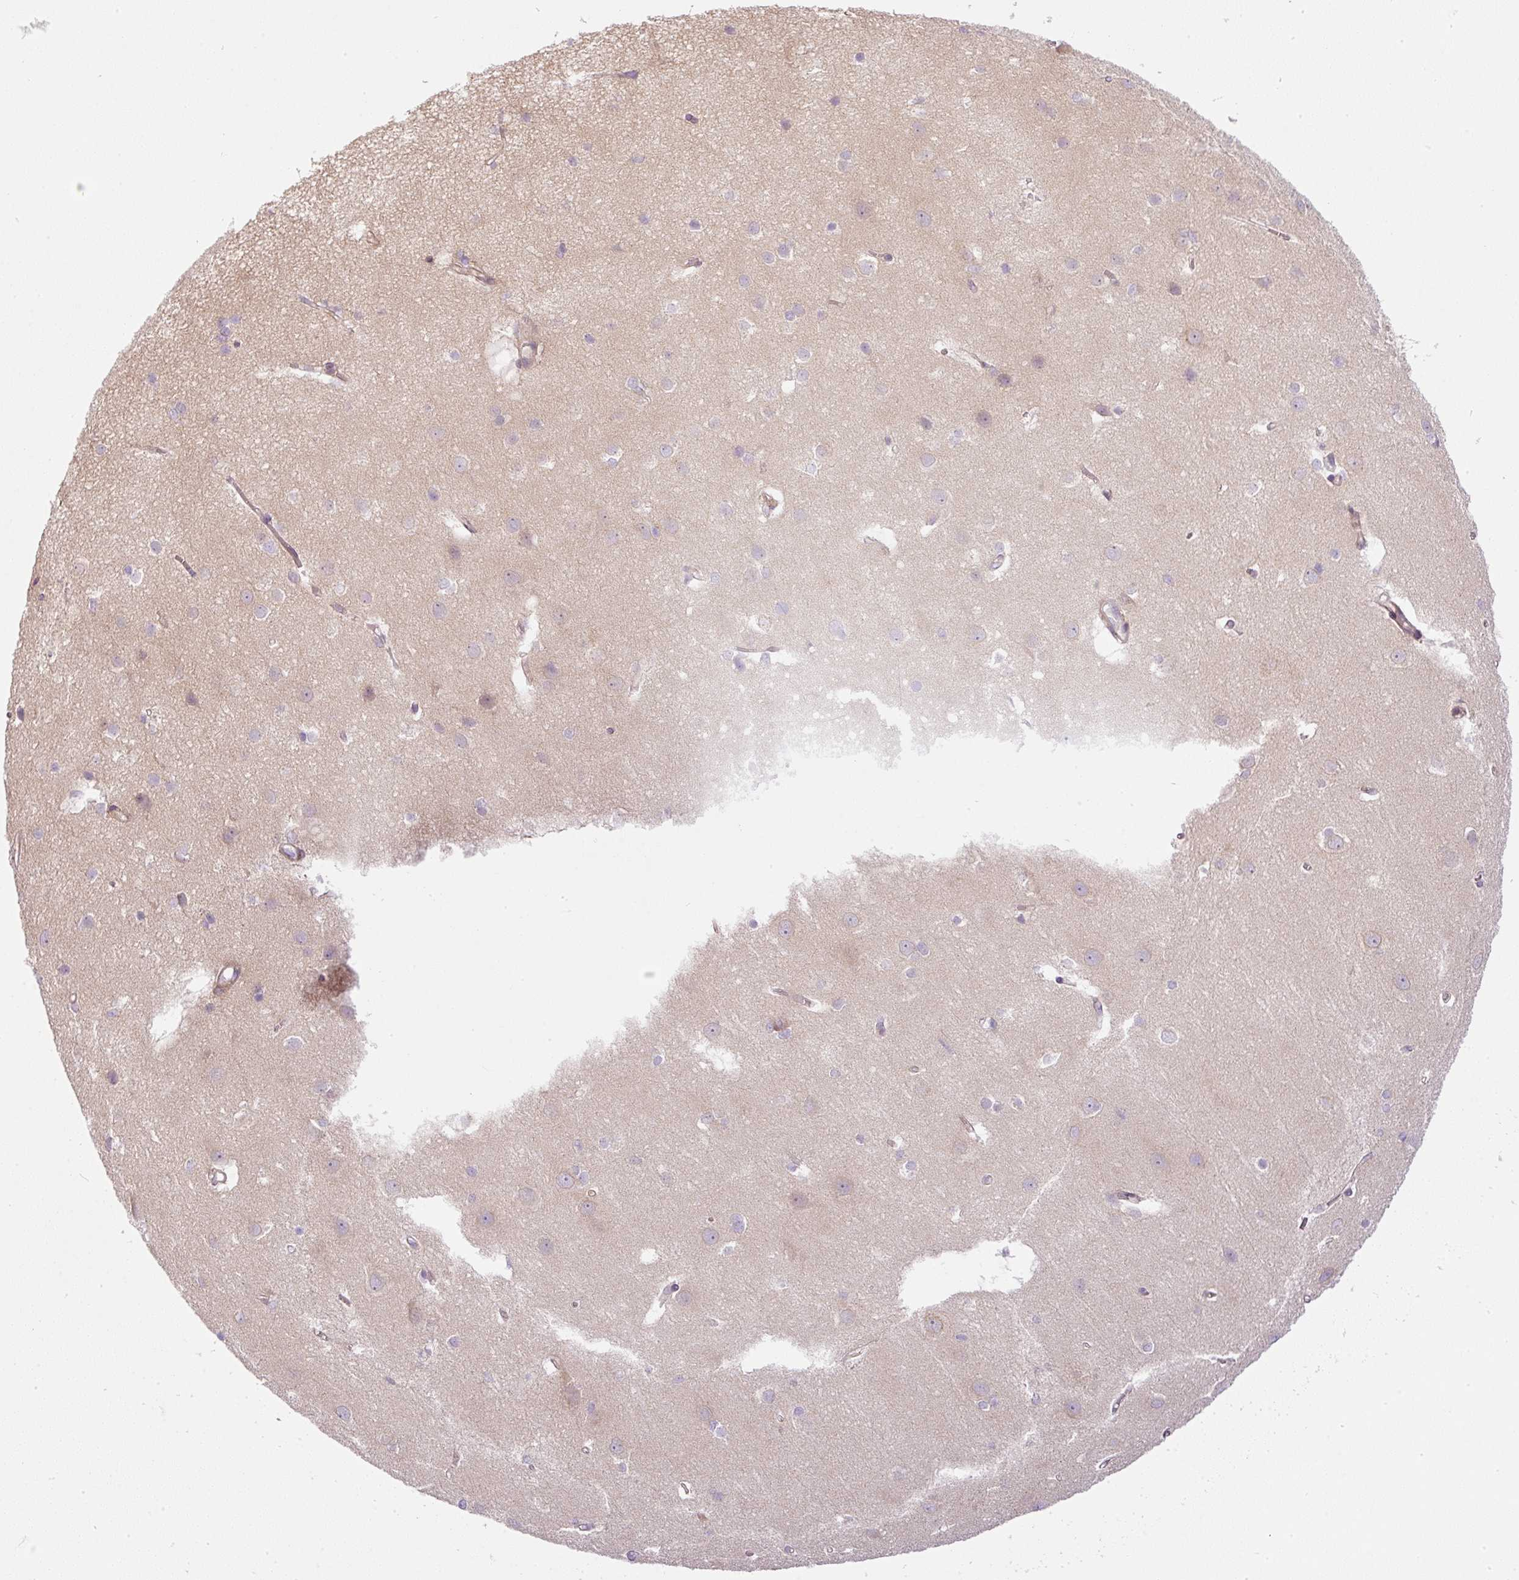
{"staining": {"intensity": "weak", "quantity": "25%-75%", "location": "cytoplasmic/membranous"}, "tissue": "cerebral cortex", "cell_type": "Endothelial cells", "image_type": "normal", "snomed": [{"axis": "morphology", "description": "Normal tissue, NOS"}, {"axis": "topography", "description": "Cerebral cortex"}], "caption": "A brown stain shows weak cytoplasmic/membranous positivity of a protein in endothelial cells of benign human cerebral cortex. (Brightfield microscopy of DAB IHC at high magnification).", "gene": "TBC1D2B", "patient": {"sex": "male", "age": 37}}